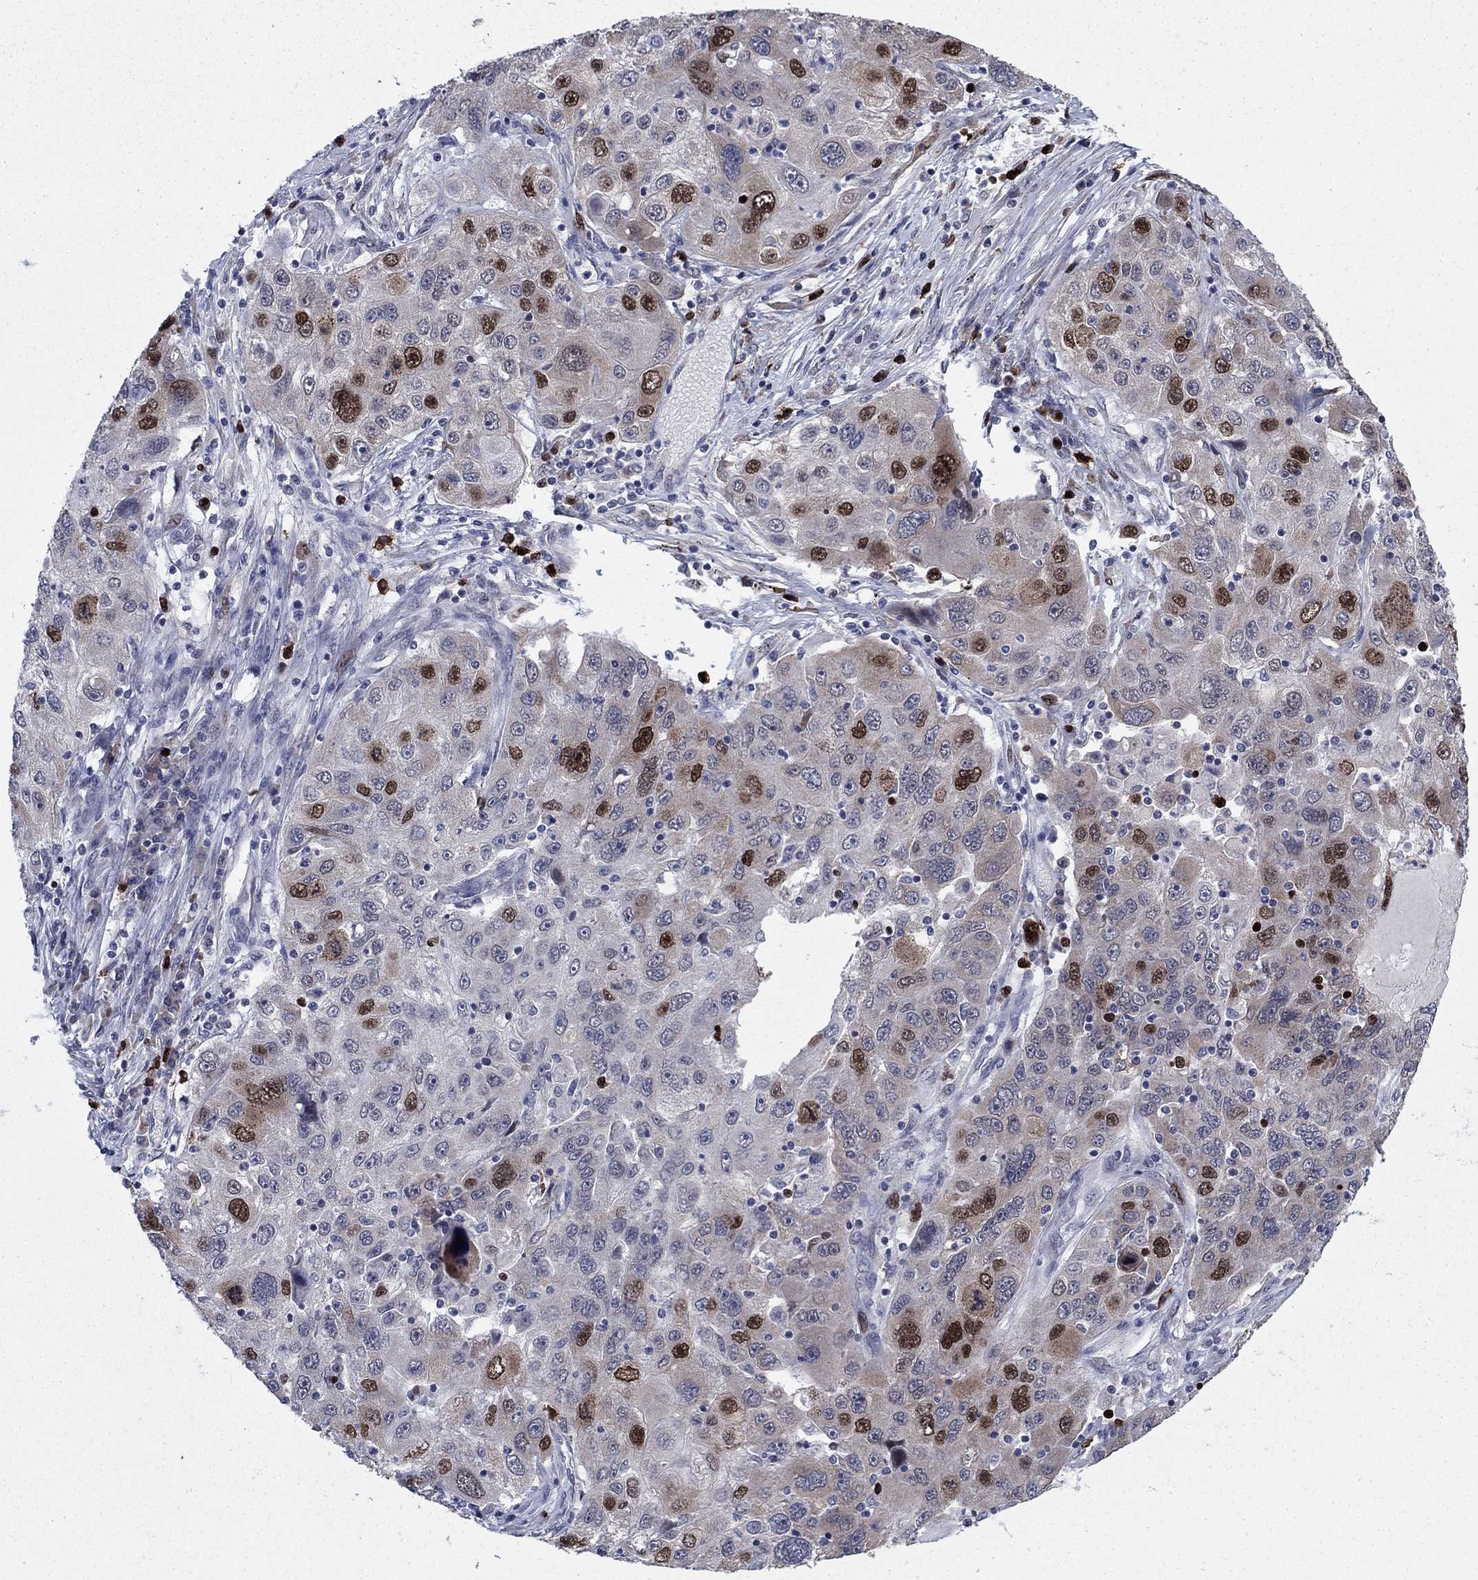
{"staining": {"intensity": "strong", "quantity": "<25%", "location": "nuclear"}, "tissue": "stomach cancer", "cell_type": "Tumor cells", "image_type": "cancer", "snomed": [{"axis": "morphology", "description": "Adenocarcinoma, NOS"}, {"axis": "topography", "description": "Stomach"}], "caption": "Human stomach cancer (adenocarcinoma) stained with a brown dye demonstrates strong nuclear positive positivity in approximately <25% of tumor cells.", "gene": "CDCA5", "patient": {"sex": "male", "age": 56}}